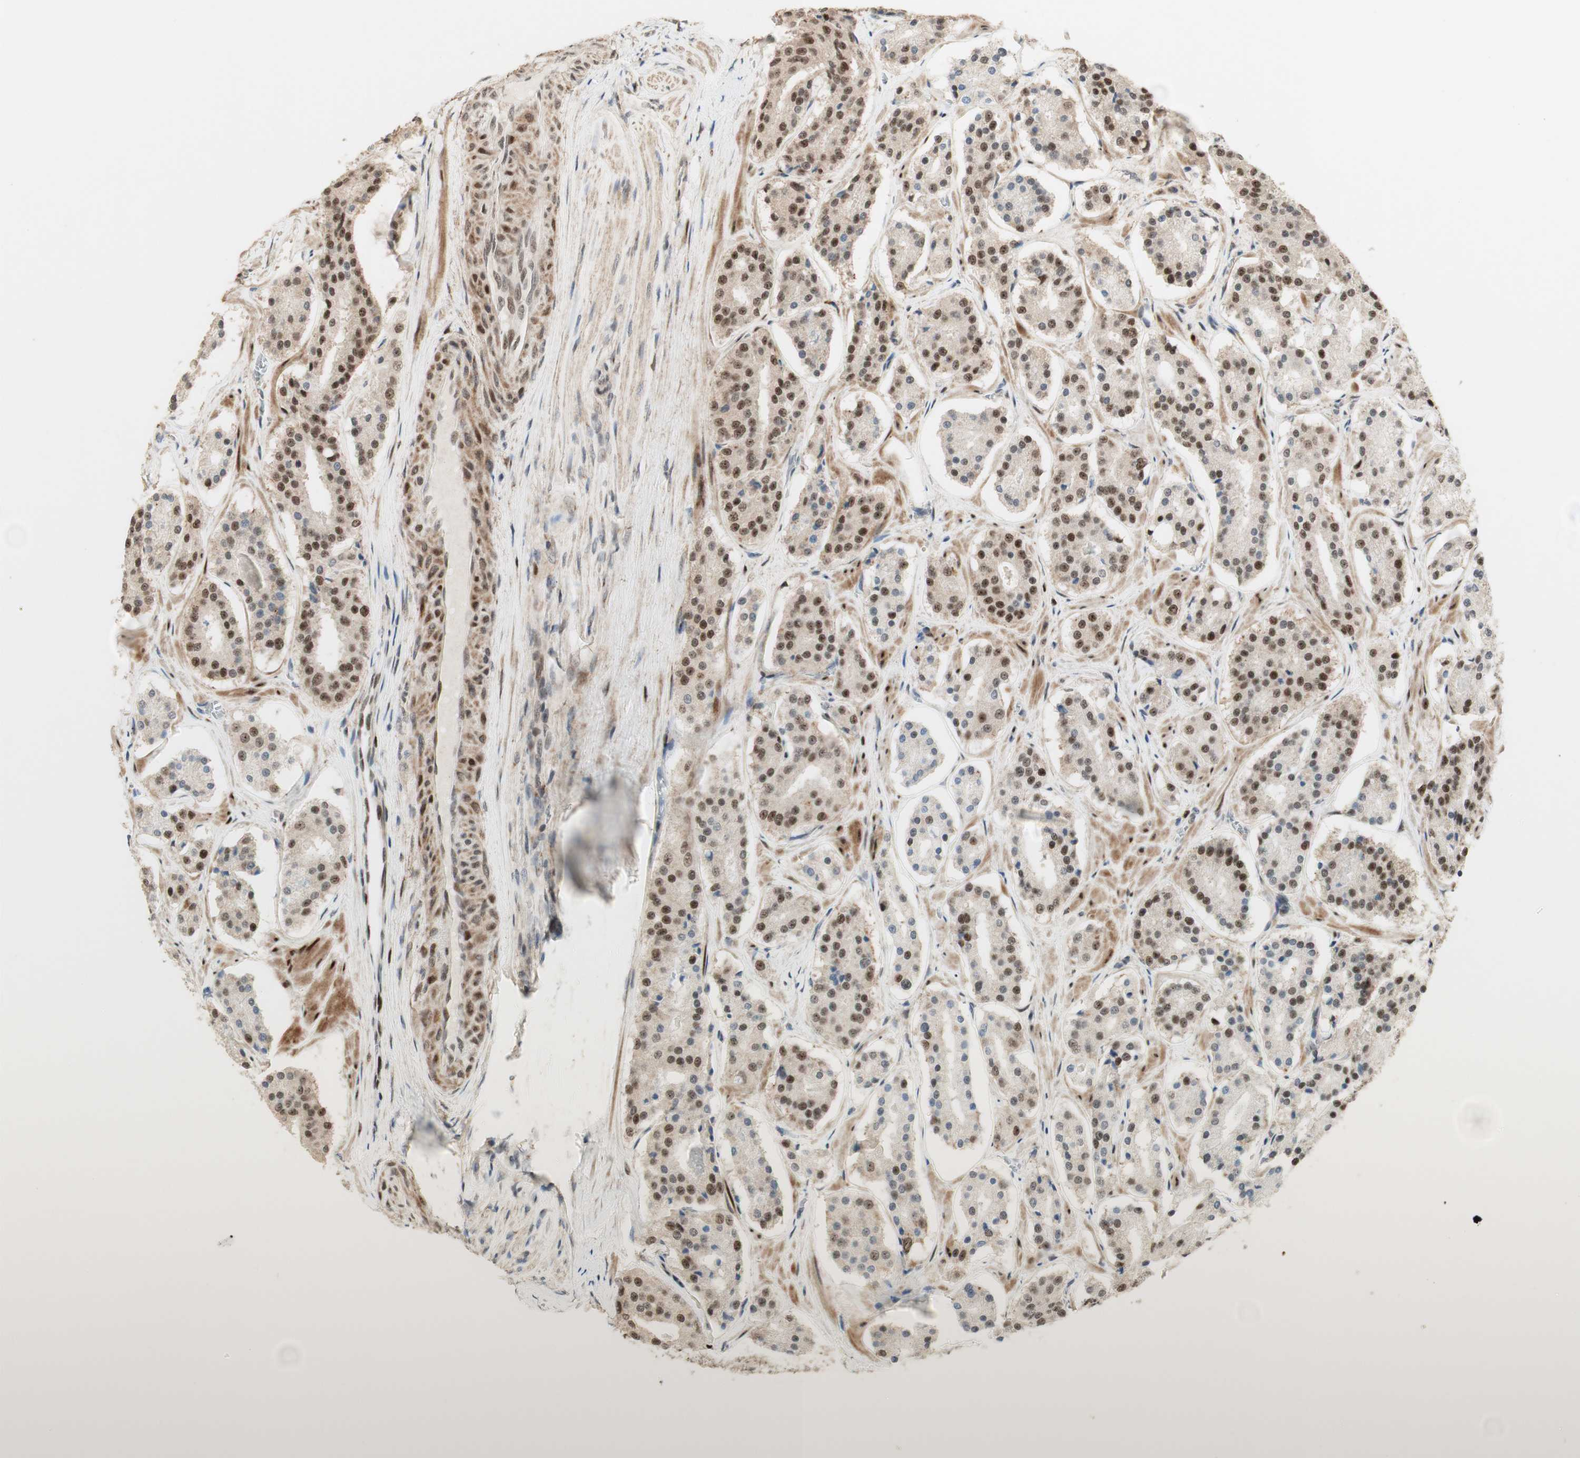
{"staining": {"intensity": "strong", "quantity": "25%-75%", "location": "nuclear"}, "tissue": "prostate cancer", "cell_type": "Tumor cells", "image_type": "cancer", "snomed": [{"axis": "morphology", "description": "Adenocarcinoma, High grade"}, {"axis": "topography", "description": "Prostate"}], "caption": "Immunohistochemistry of prostate cancer displays high levels of strong nuclear staining in about 25%-75% of tumor cells.", "gene": "FOXP1", "patient": {"sex": "male", "age": 60}}